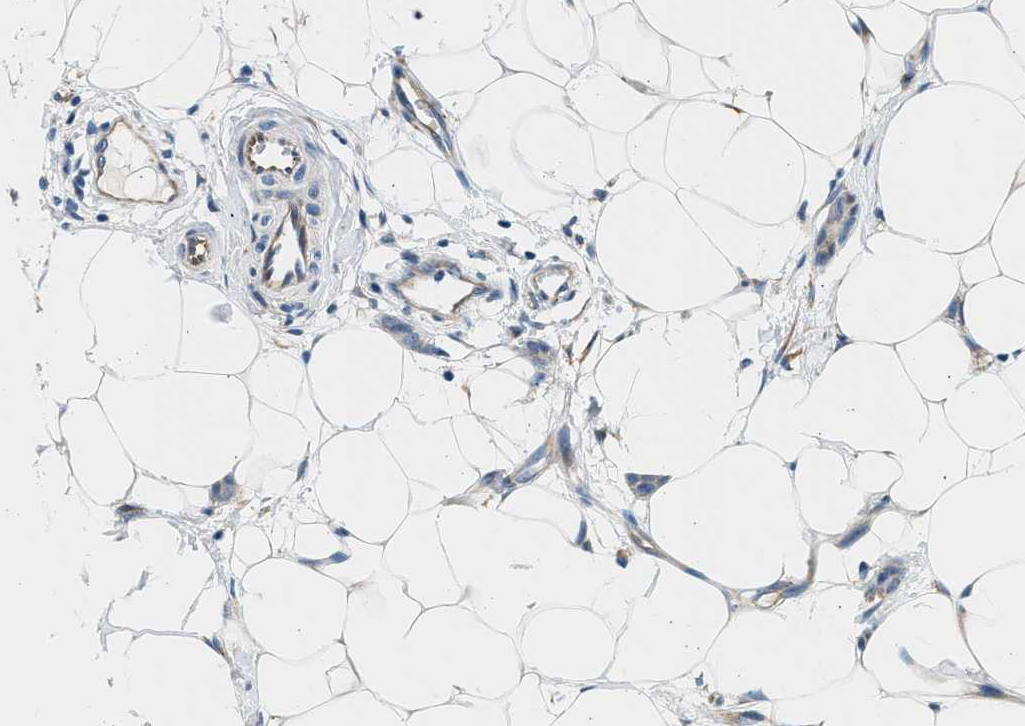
{"staining": {"intensity": "weak", "quantity": "<25%", "location": "cytoplasmic/membranous"}, "tissue": "breast cancer", "cell_type": "Tumor cells", "image_type": "cancer", "snomed": [{"axis": "morphology", "description": "Lobular carcinoma"}, {"axis": "topography", "description": "Skin"}, {"axis": "topography", "description": "Breast"}], "caption": "High magnification brightfield microscopy of breast cancer (lobular carcinoma) stained with DAB (3,3'-diaminobenzidine) (brown) and counterstained with hematoxylin (blue): tumor cells show no significant staining.", "gene": "CNTN6", "patient": {"sex": "female", "age": 46}}